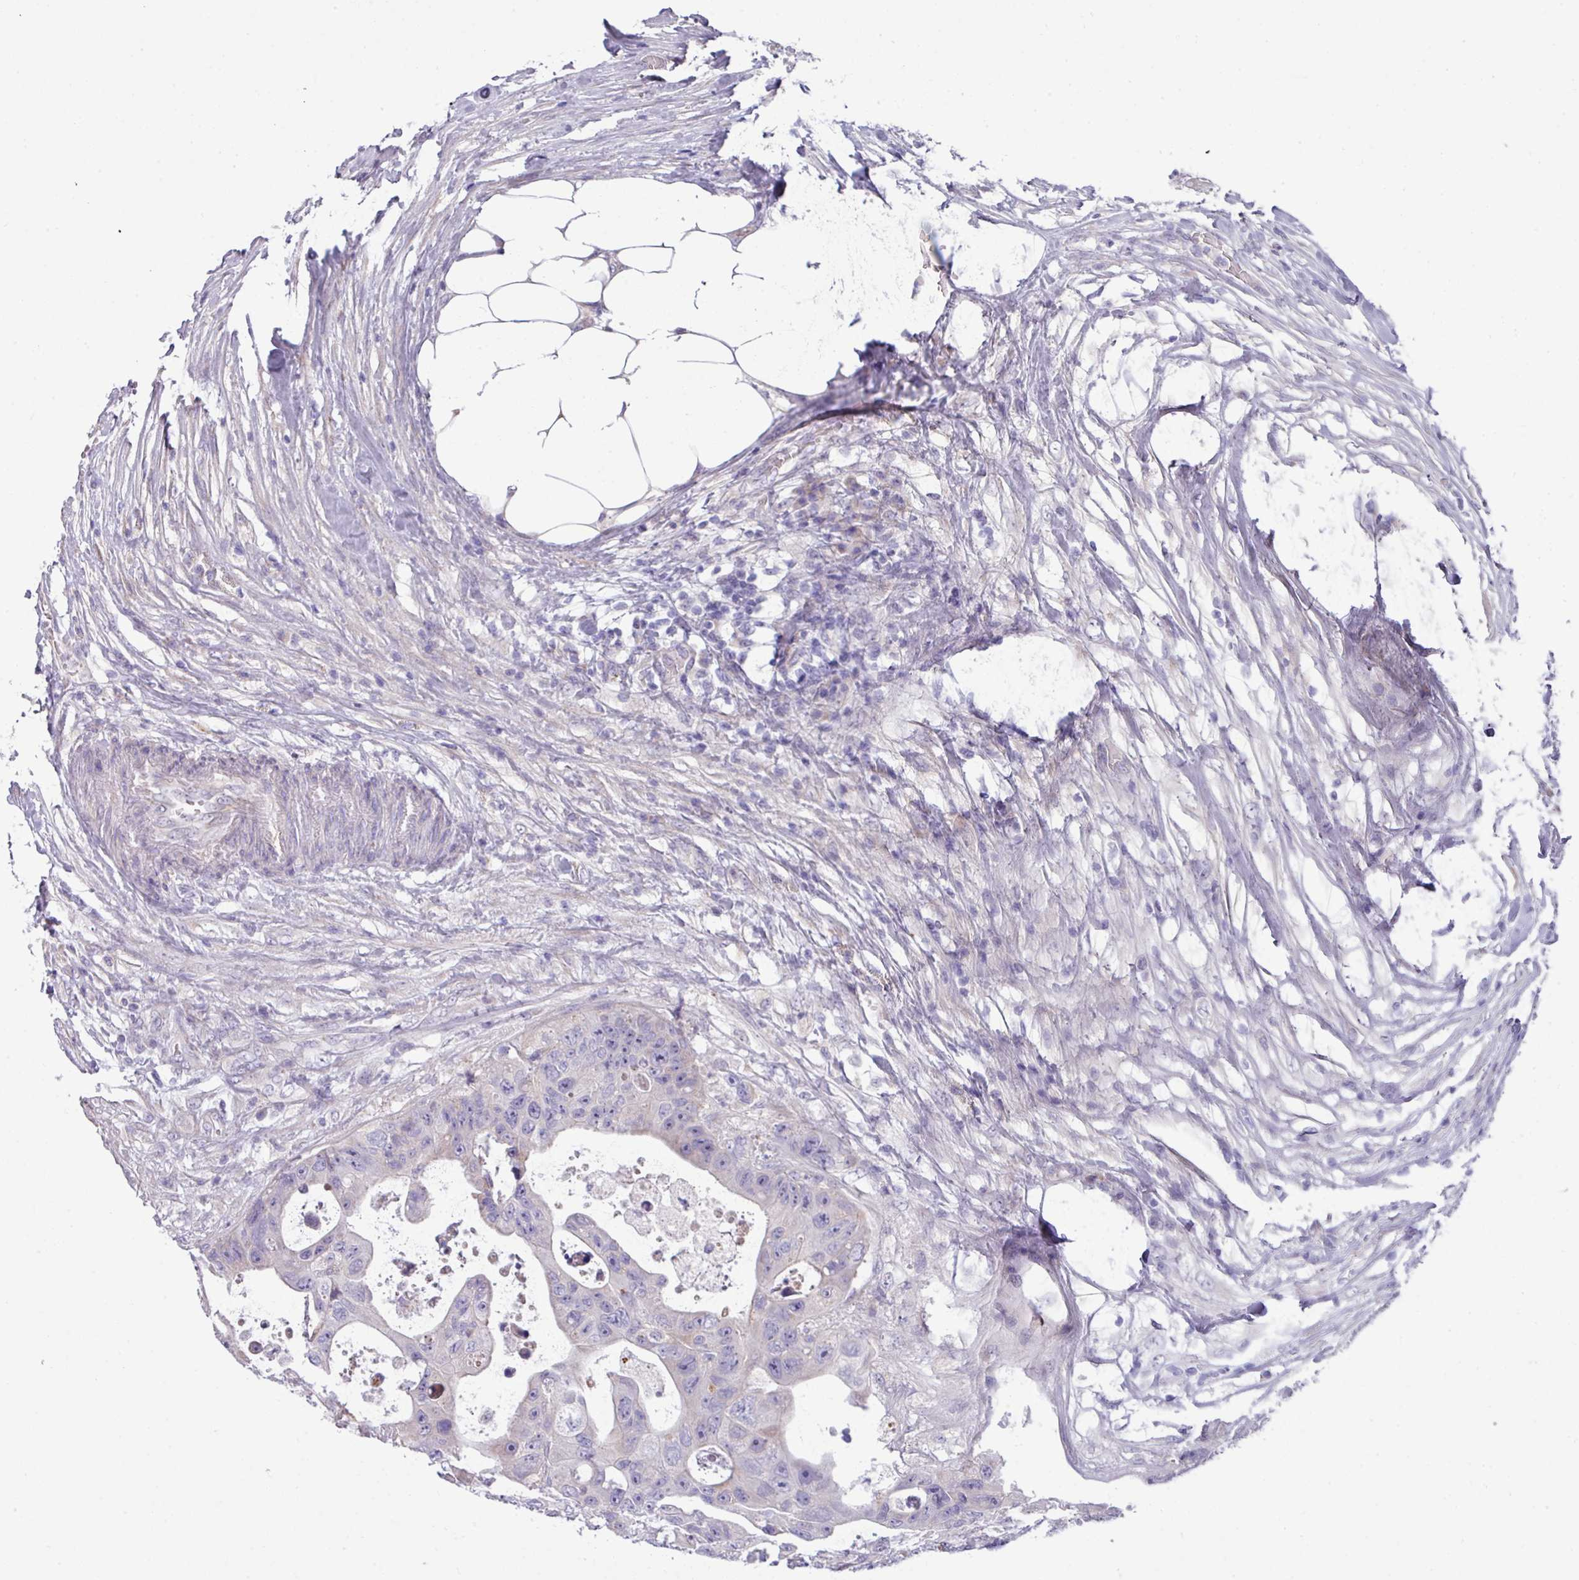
{"staining": {"intensity": "negative", "quantity": "none", "location": "none"}, "tissue": "colorectal cancer", "cell_type": "Tumor cells", "image_type": "cancer", "snomed": [{"axis": "morphology", "description": "Adenocarcinoma, NOS"}, {"axis": "topography", "description": "Colon"}], "caption": "Tumor cells show no significant staining in adenocarcinoma (colorectal).", "gene": "IRGC", "patient": {"sex": "female", "age": 46}}